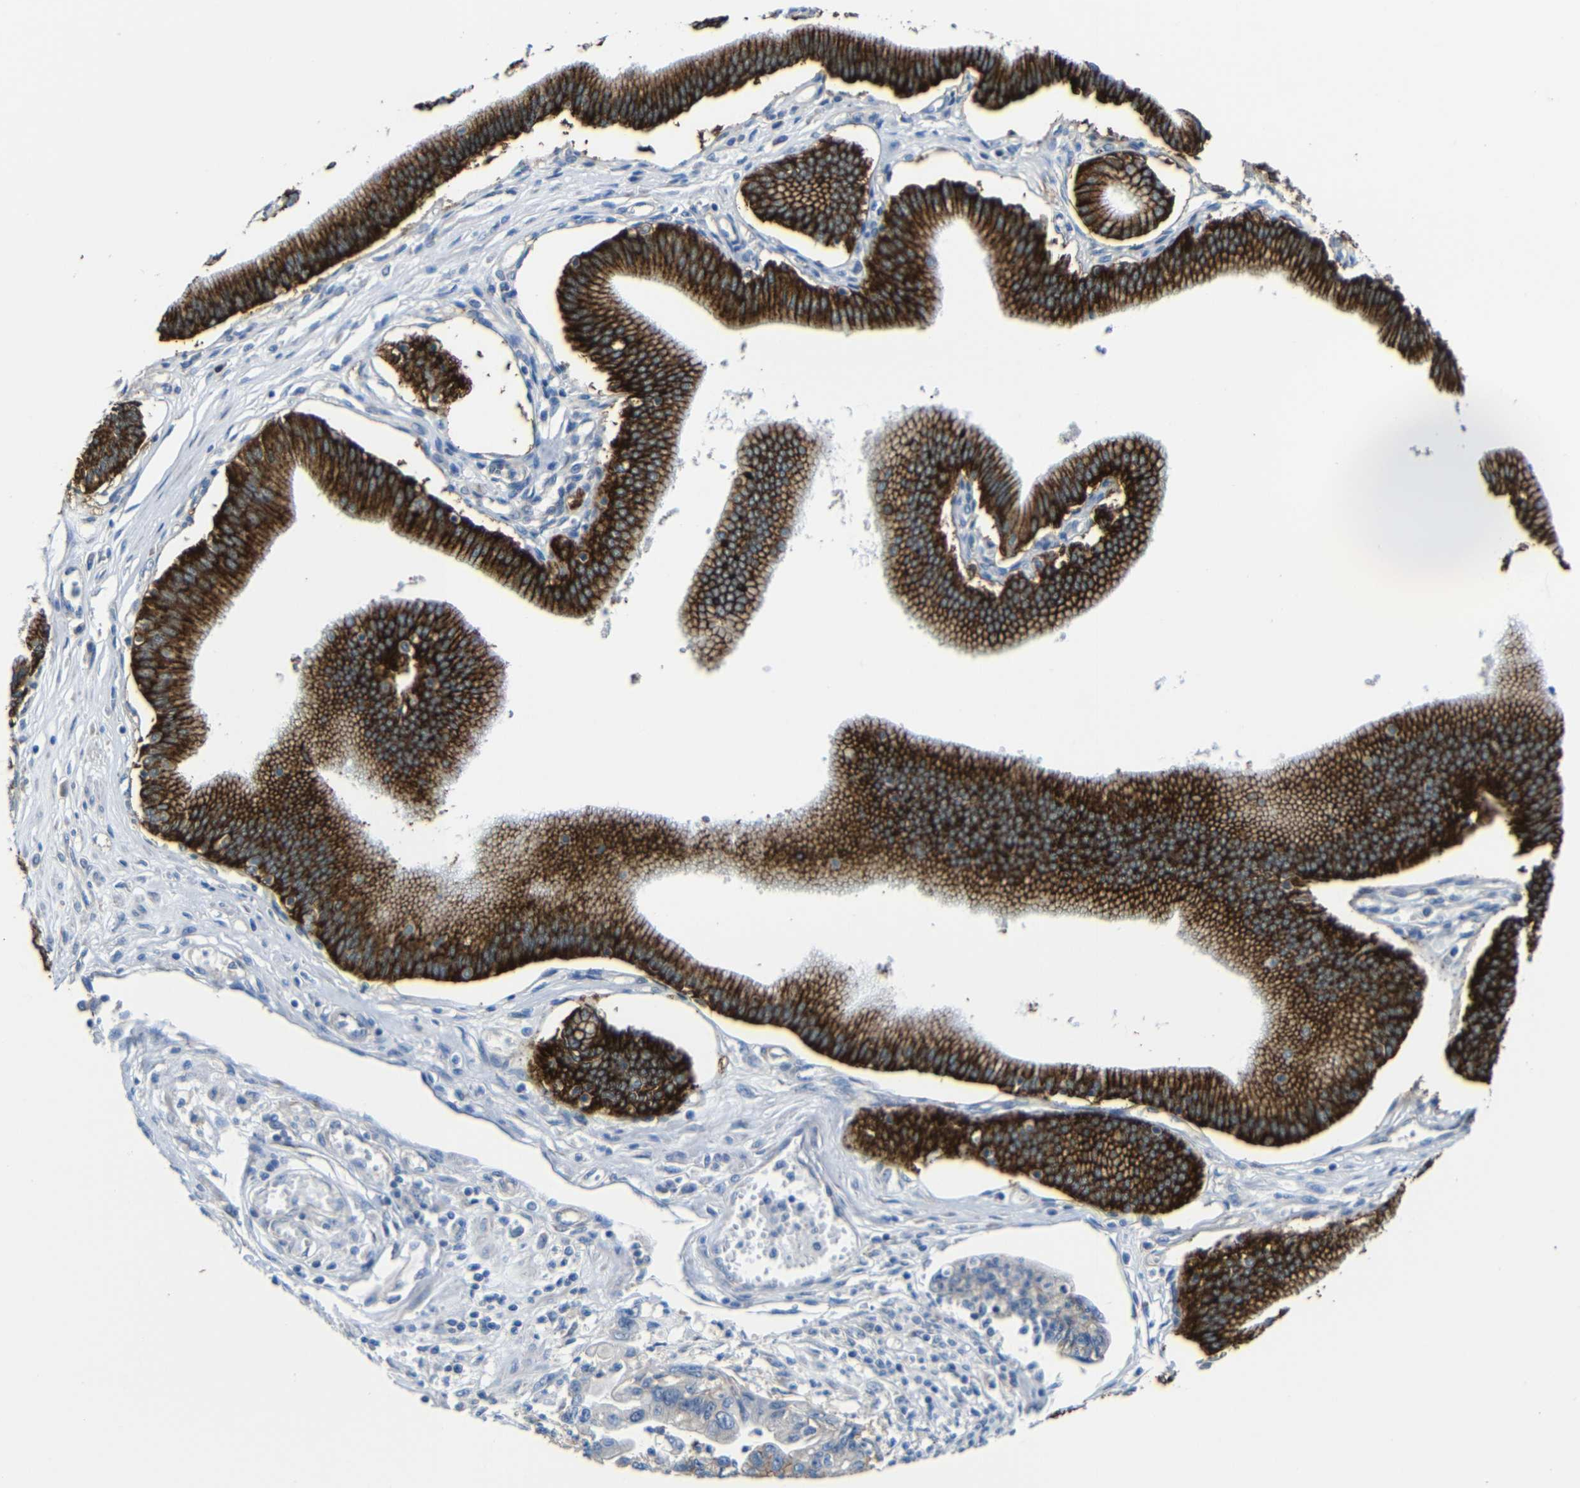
{"staining": {"intensity": "strong", "quantity": ">75%", "location": "cytoplasmic/membranous"}, "tissue": "pancreatic cancer", "cell_type": "Tumor cells", "image_type": "cancer", "snomed": [{"axis": "morphology", "description": "Adenocarcinoma, NOS"}, {"axis": "topography", "description": "Pancreas"}], "caption": "Pancreatic adenocarcinoma stained for a protein demonstrates strong cytoplasmic/membranous positivity in tumor cells.", "gene": "ZNF90", "patient": {"sex": "male", "age": 56}}